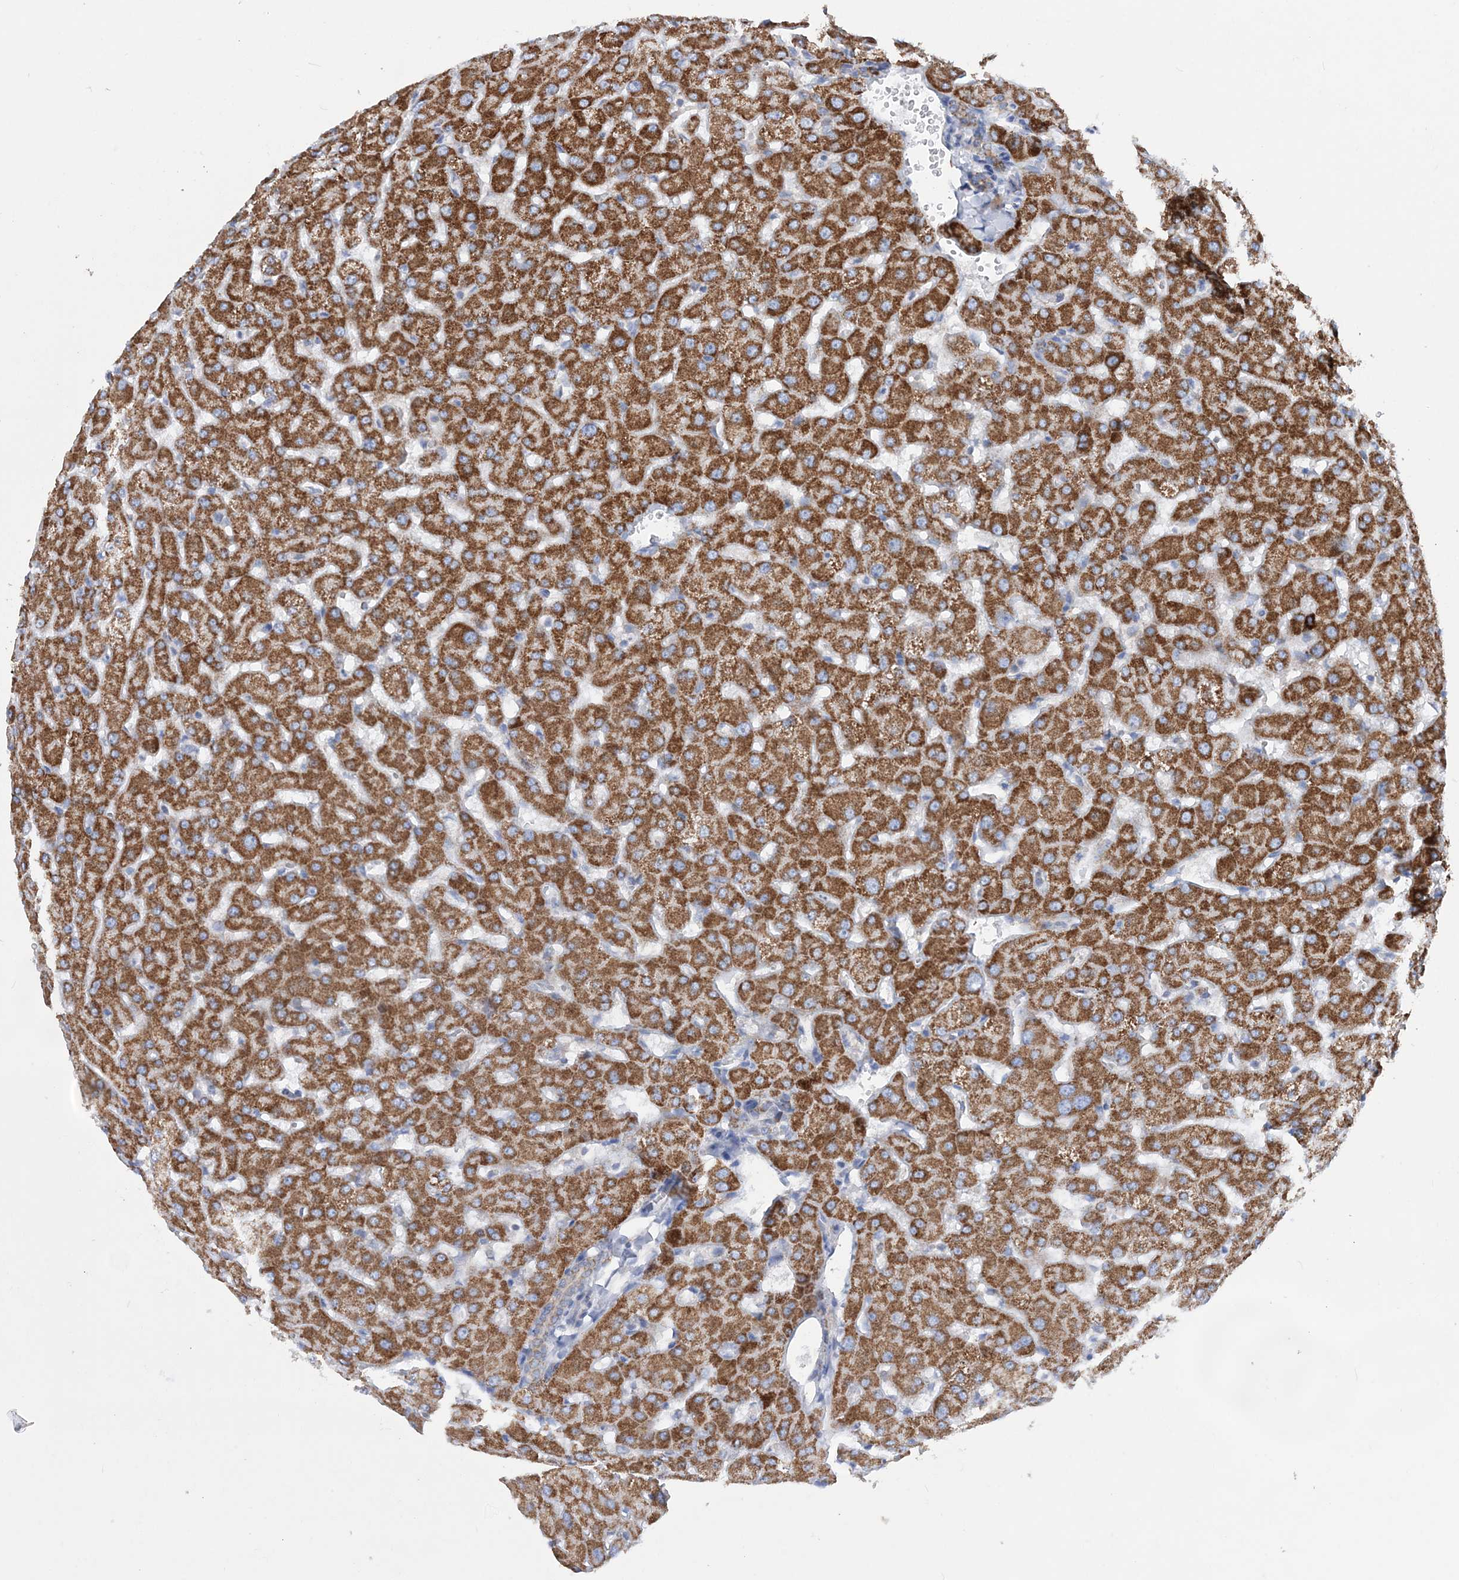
{"staining": {"intensity": "moderate", "quantity": ">75%", "location": "cytoplasmic/membranous"}, "tissue": "liver", "cell_type": "Cholangiocytes", "image_type": "normal", "snomed": [{"axis": "morphology", "description": "Normal tissue, NOS"}, {"axis": "topography", "description": "Liver"}], "caption": "Immunohistochemical staining of unremarkable human liver displays moderate cytoplasmic/membranous protein positivity in approximately >75% of cholangiocytes.", "gene": "NGLY1", "patient": {"sex": "female", "age": 63}}